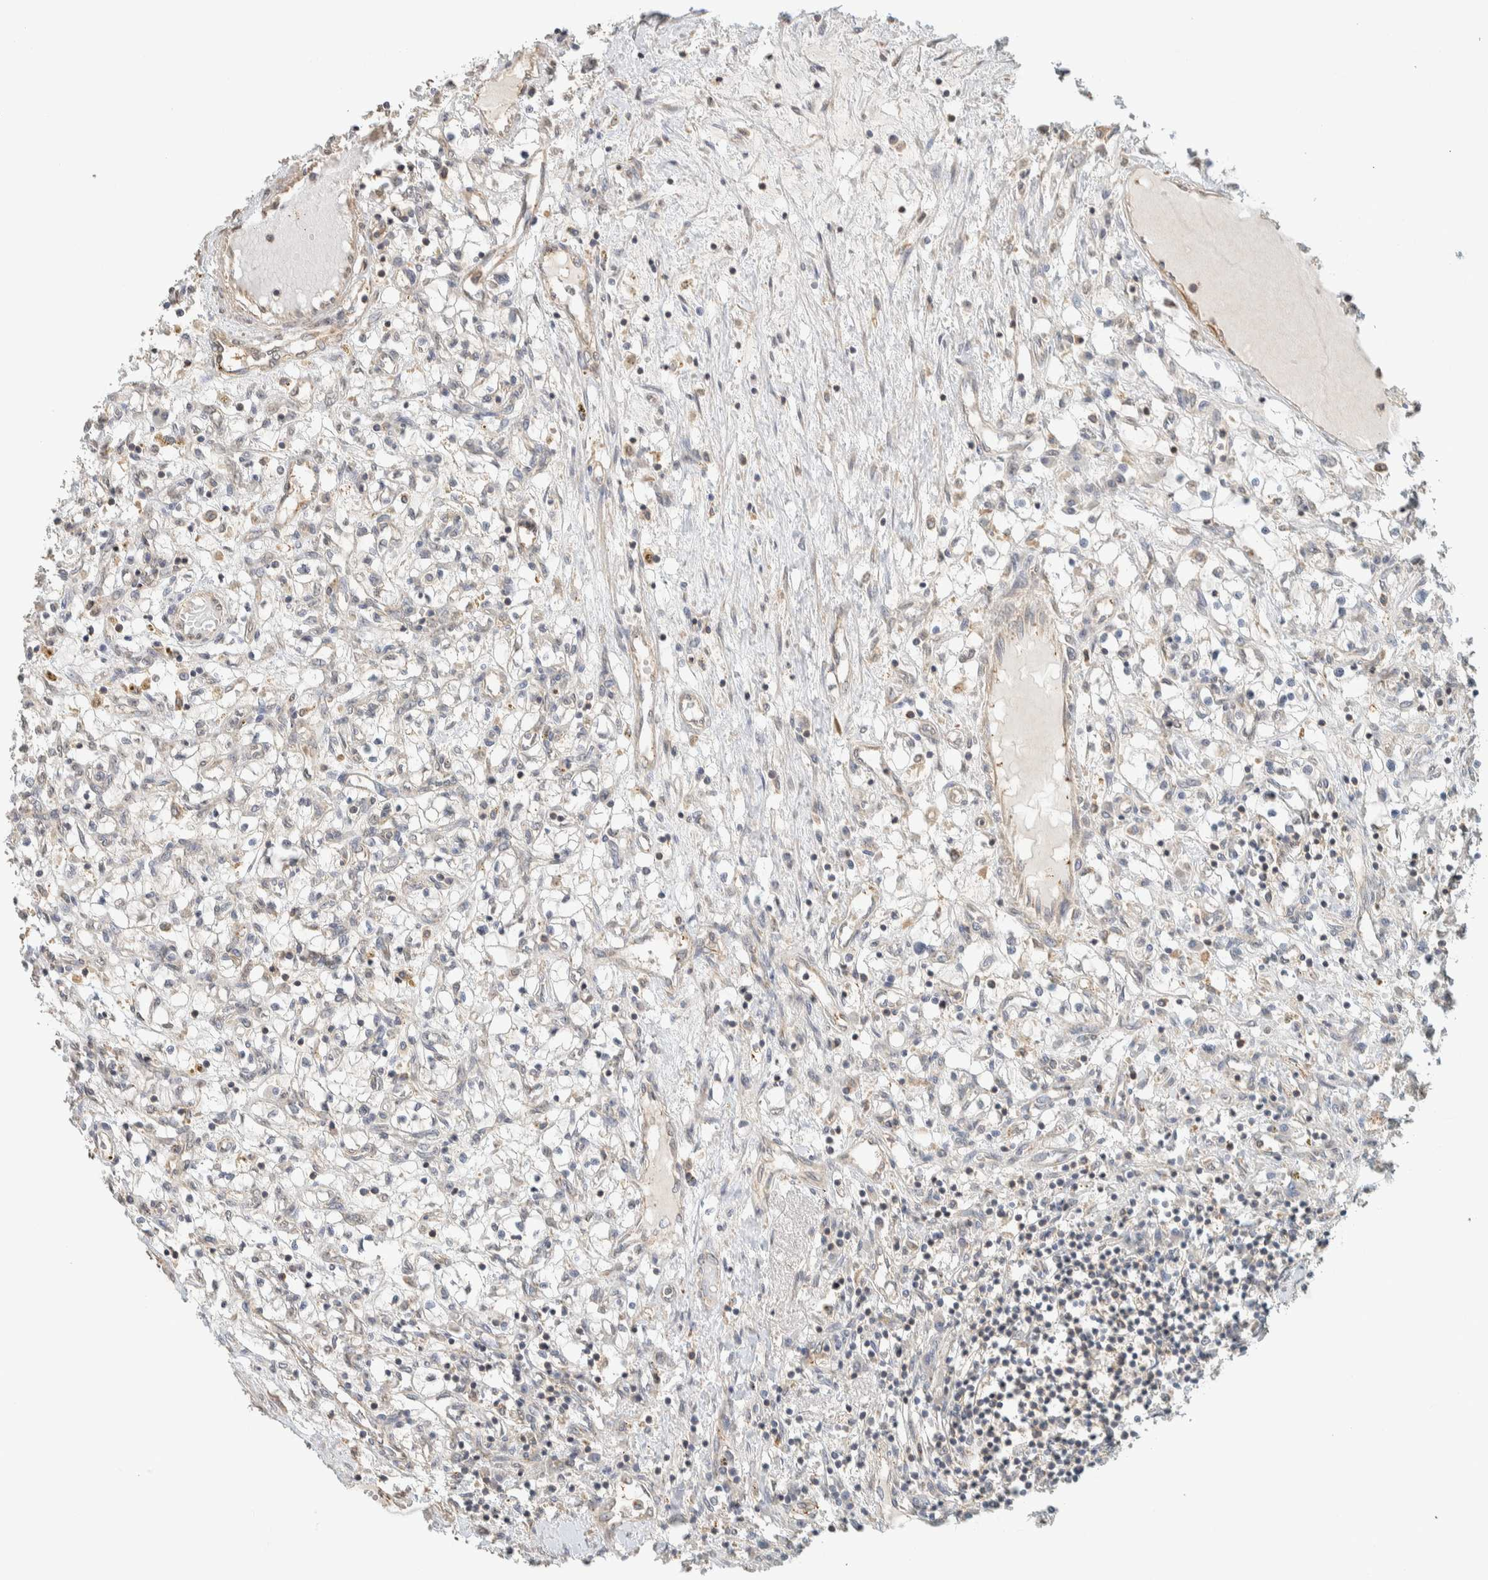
{"staining": {"intensity": "negative", "quantity": "none", "location": "none"}, "tissue": "renal cancer", "cell_type": "Tumor cells", "image_type": "cancer", "snomed": [{"axis": "morphology", "description": "Adenocarcinoma, NOS"}, {"axis": "topography", "description": "Kidney"}], "caption": "A photomicrograph of adenocarcinoma (renal) stained for a protein displays no brown staining in tumor cells.", "gene": "PDE7B", "patient": {"sex": "male", "age": 68}}